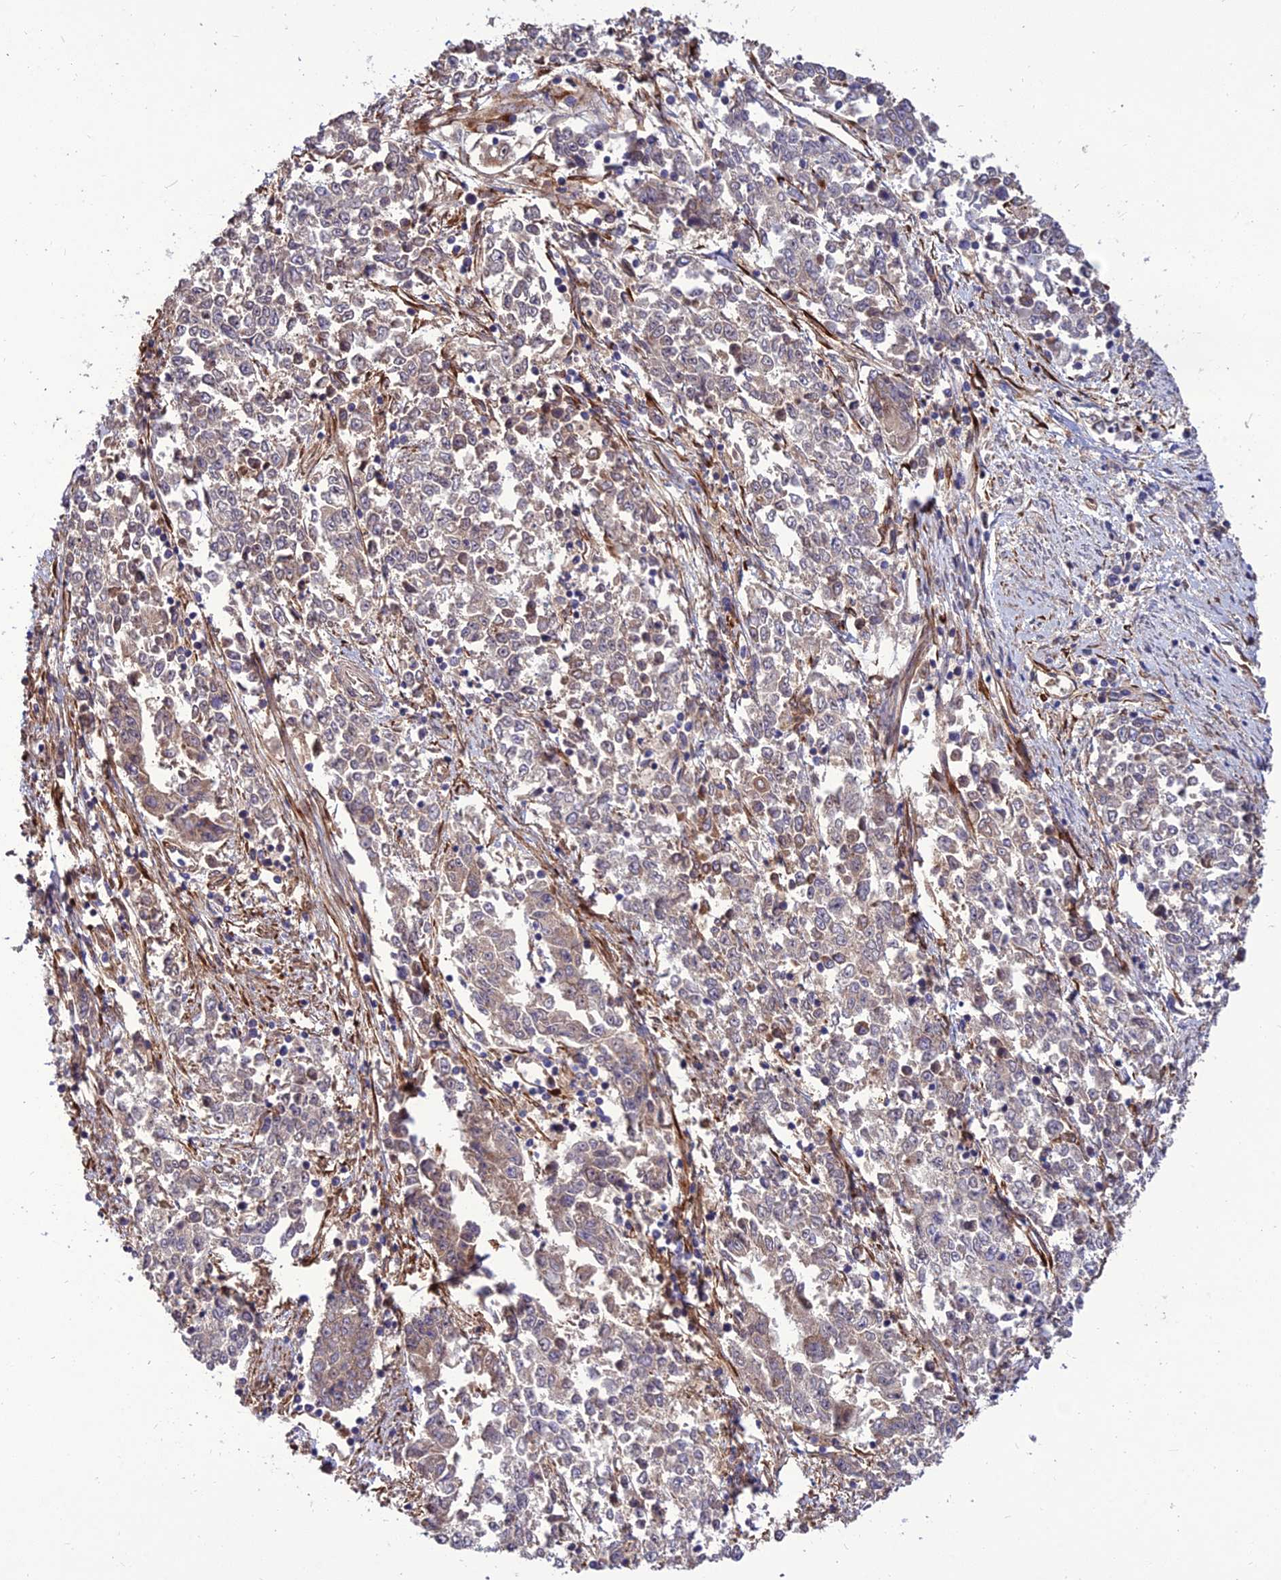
{"staining": {"intensity": "negative", "quantity": "none", "location": "none"}, "tissue": "endometrial cancer", "cell_type": "Tumor cells", "image_type": "cancer", "snomed": [{"axis": "morphology", "description": "Adenocarcinoma, NOS"}, {"axis": "topography", "description": "Endometrium"}], "caption": "Tumor cells show no significant expression in adenocarcinoma (endometrial).", "gene": "CRTAP", "patient": {"sex": "female", "age": 50}}